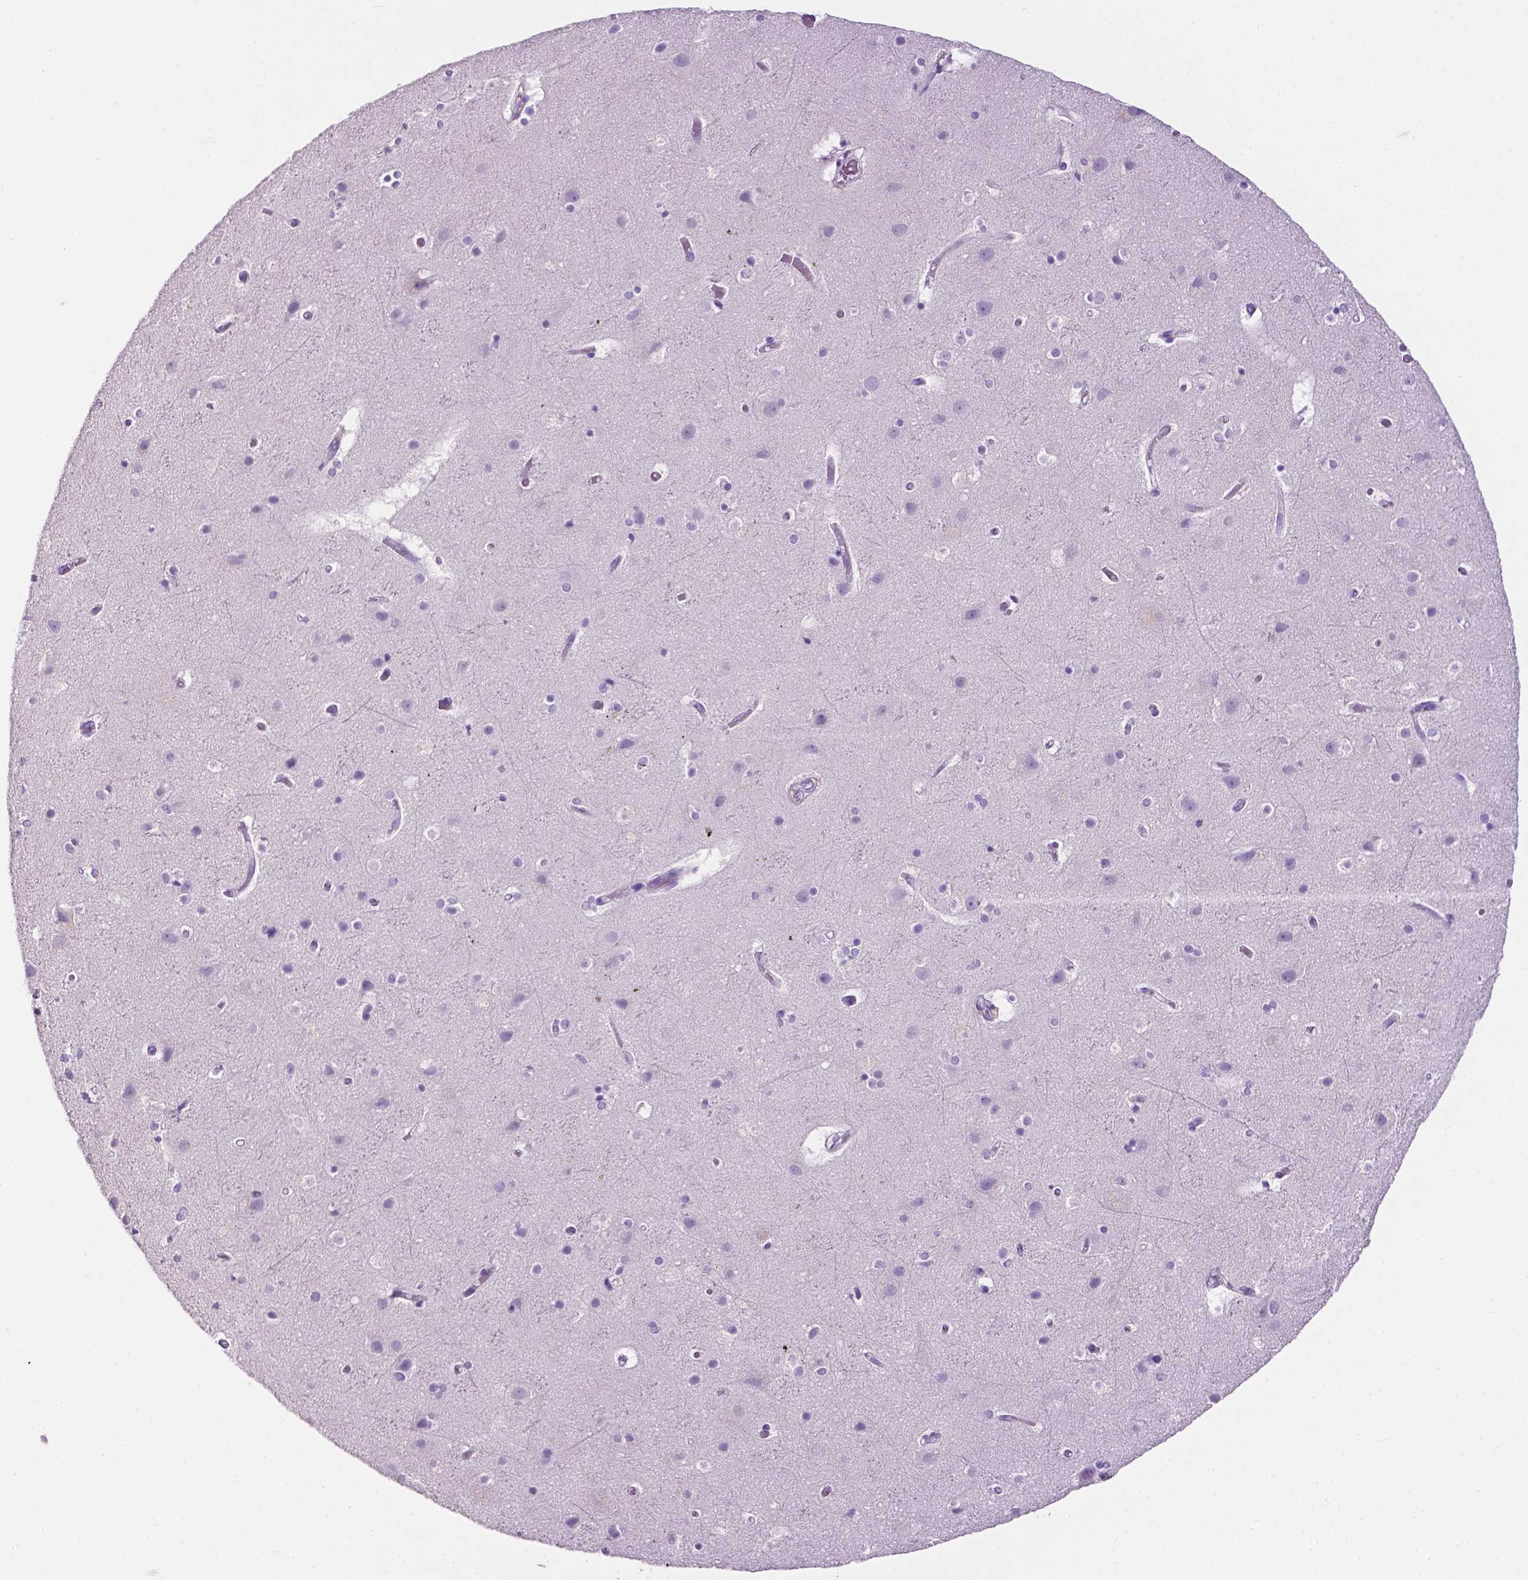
{"staining": {"intensity": "negative", "quantity": "none", "location": "none"}, "tissue": "cerebral cortex", "cell_type": "Endothelial cells", "image_type": "normal", "snomed": [{"axis": "morphology", "description": "Normal tissue, NOS"}, {"axis": "topography", "description": "Cerebral cortex"}], "caption": "IHC image of unremarkable human cerebral cortex stained for a protein (brown), which demonstrates no staining in endothelial cells.", "gene": "TACSTD2", "patient": {"sex": "female", "age": 52}}